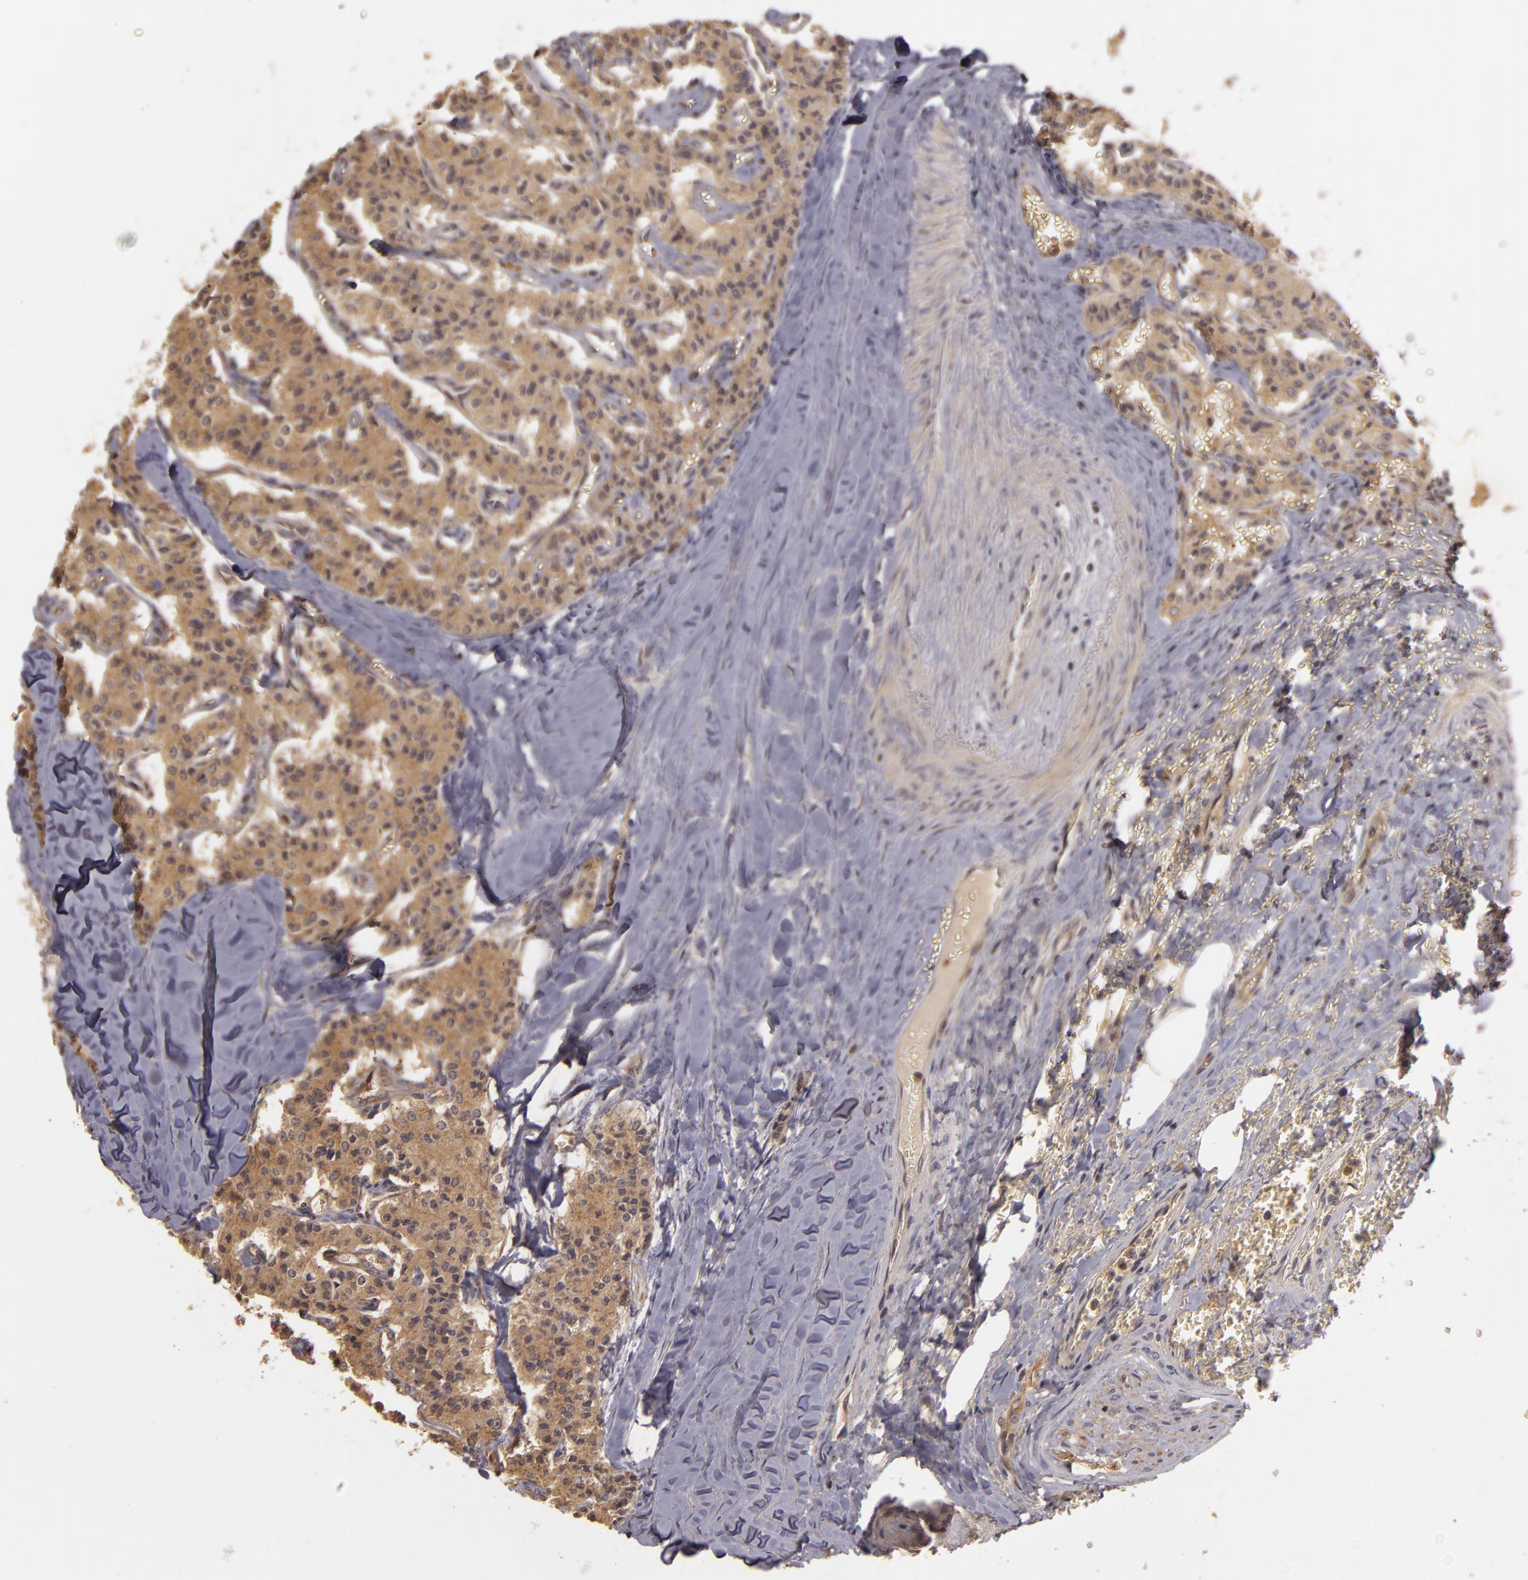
{"staining": {"intensity": "moderate", "quantity": ">75%", "location": "cytoplasmic/membranous"}, "tissue": "carcinoid", "cell_type": "Tumor cells", "image_type": "cancer", "snomed": [{"axis": "morphology", "description": "Carcinoid, malignant, NOS"}, {"axis": "topography", "description": "Bronchus"}], "caption": "Immunohistochemical staining of human malignant carcinoid reveals medium levels of moderate cytoplasmic/membranous protein positivity in about >75% of tumor cells.", "gene": "HRAS", "patient": {"sex": "male", "age": 55}}